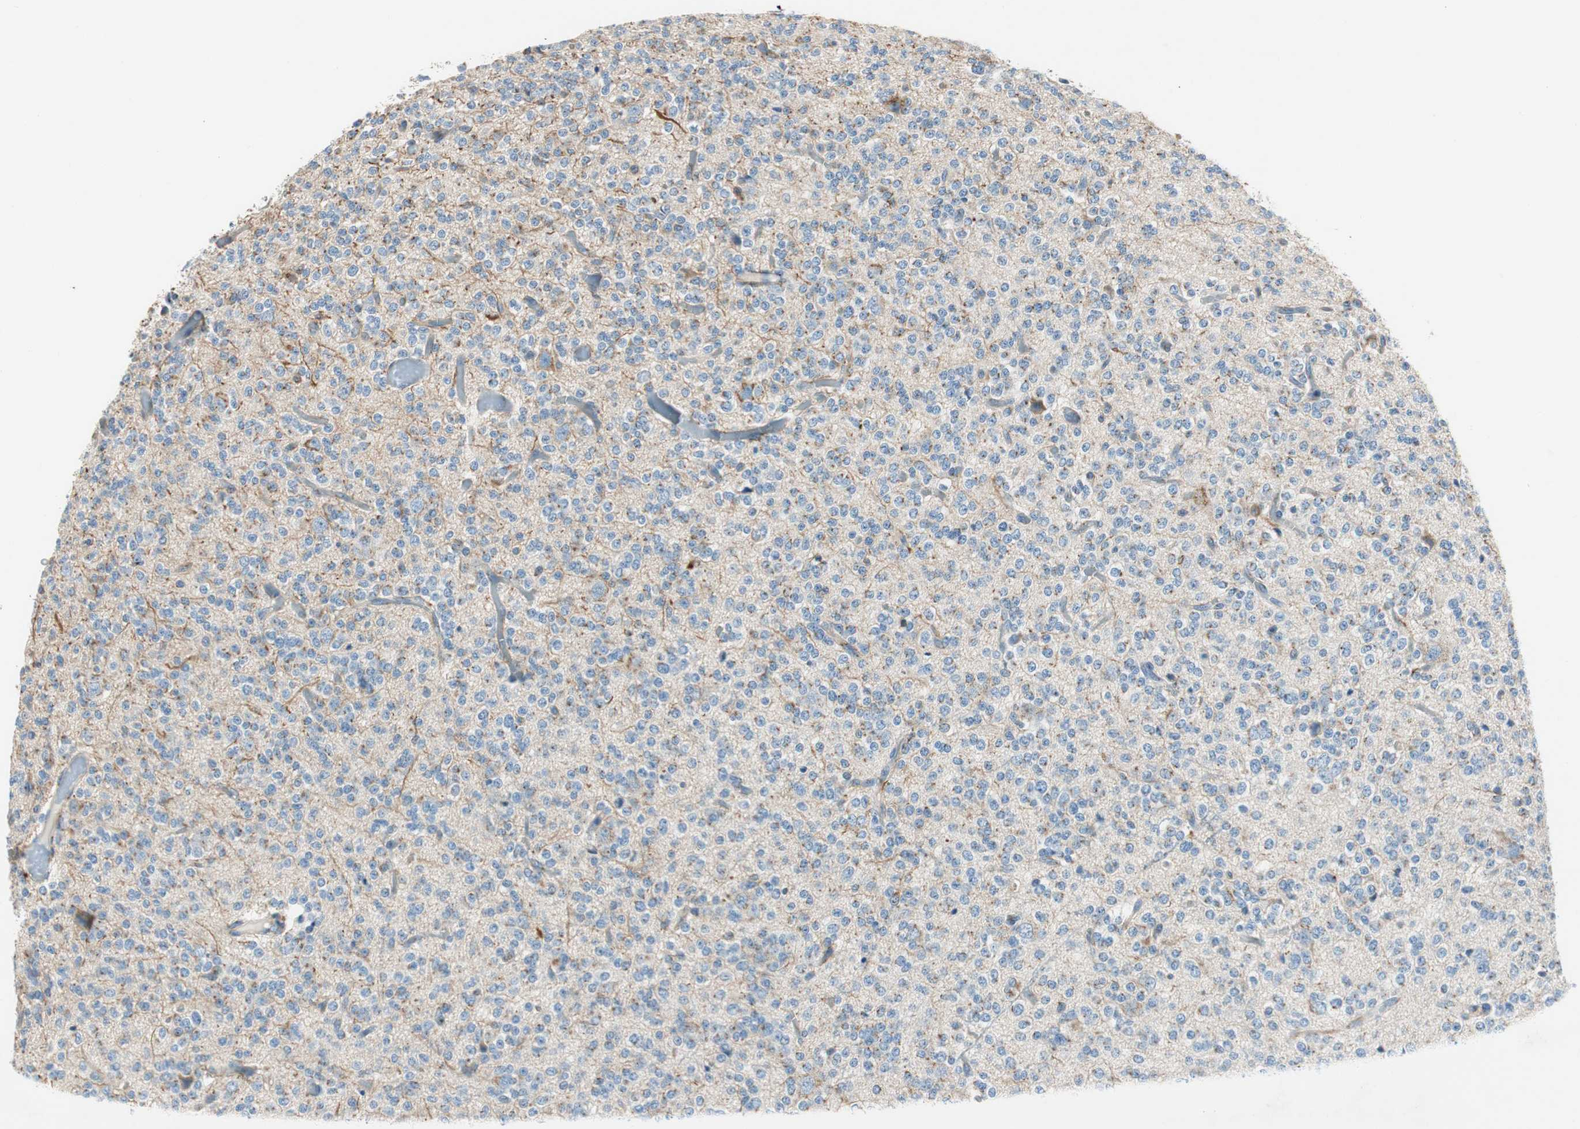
{"staining": {"intensity": "negative", "quantity": "none", "location": "none"}, "tissue": "glioma", "cell_type": "Tumor cells", "image_type": "cancer", "snomed": [{"axis": "morphology", "description": "Glioma, malignant, Low grade"}, {"axis": "topography", "description": "Brain"}], "caption": "The immunohistochemistry (IHC) image has no significant expression in tumor cells of glioma tissue.", "gene": "TMF1", "patient": {"sex": "male", "age": 38}}